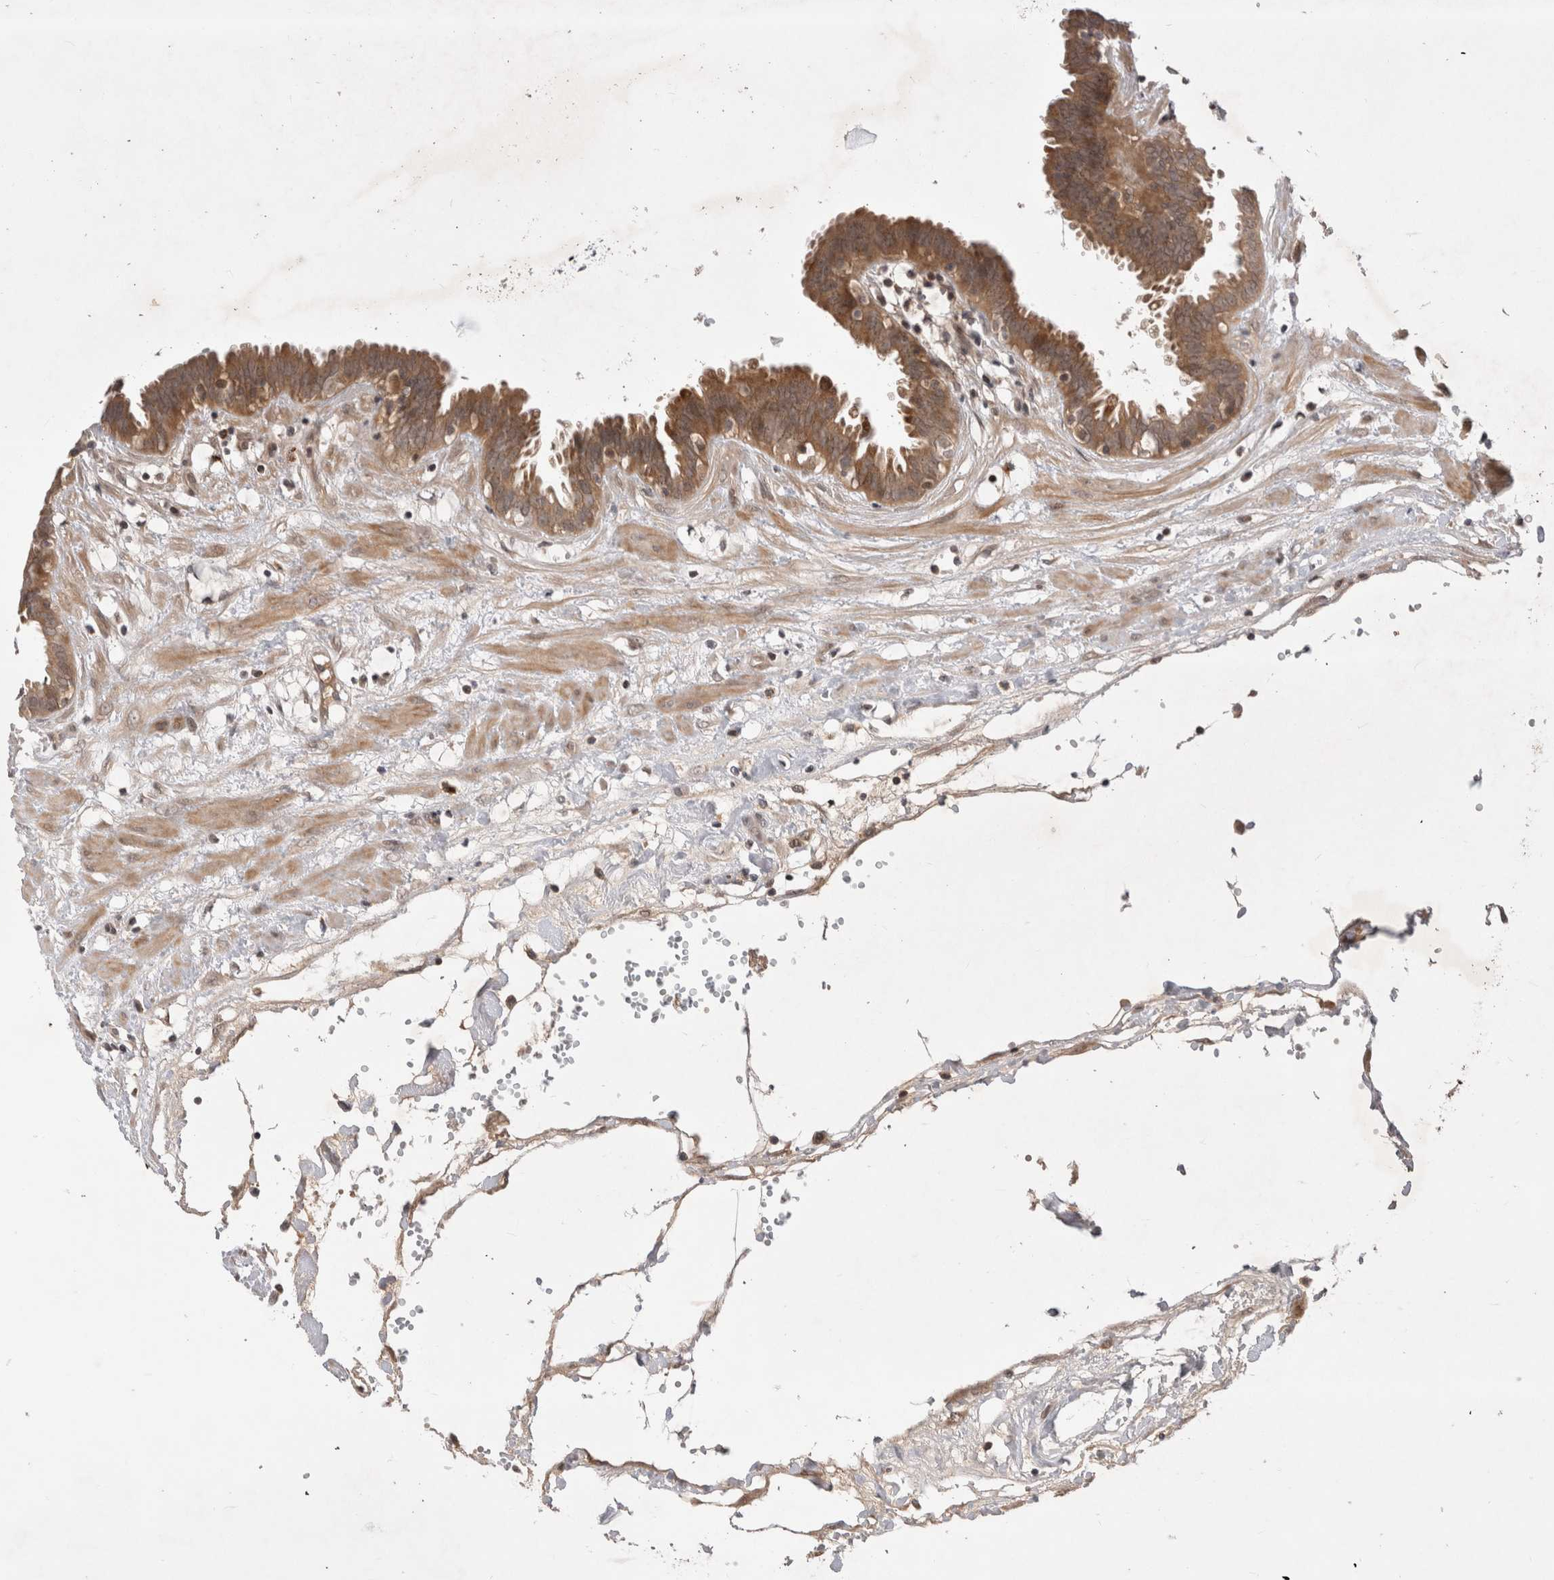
{"staining": {"intensity": "moderate", "quantity": "25%-75%", "location": "cytoplasmic/membranous"}, "tissue": "fallopian tube", "cell_type": "Glandular cells", "image_type": "normal", "snomed": [{"axis": "morphology", "description": "Normal tissue, NOS"}, {"axis": "topography", "description": "Fallopian tube"}, {"axis": "topography", "description": "Placenta"}], "caption": "Protein staining of unremarkable fallopian tube demonstrates moderate cytoplasmic/membranous staining in approximately 25%-75% of glandular cells.", "gene": "PLEKHM1", "patient": {"sex": "female", "age": 32}}